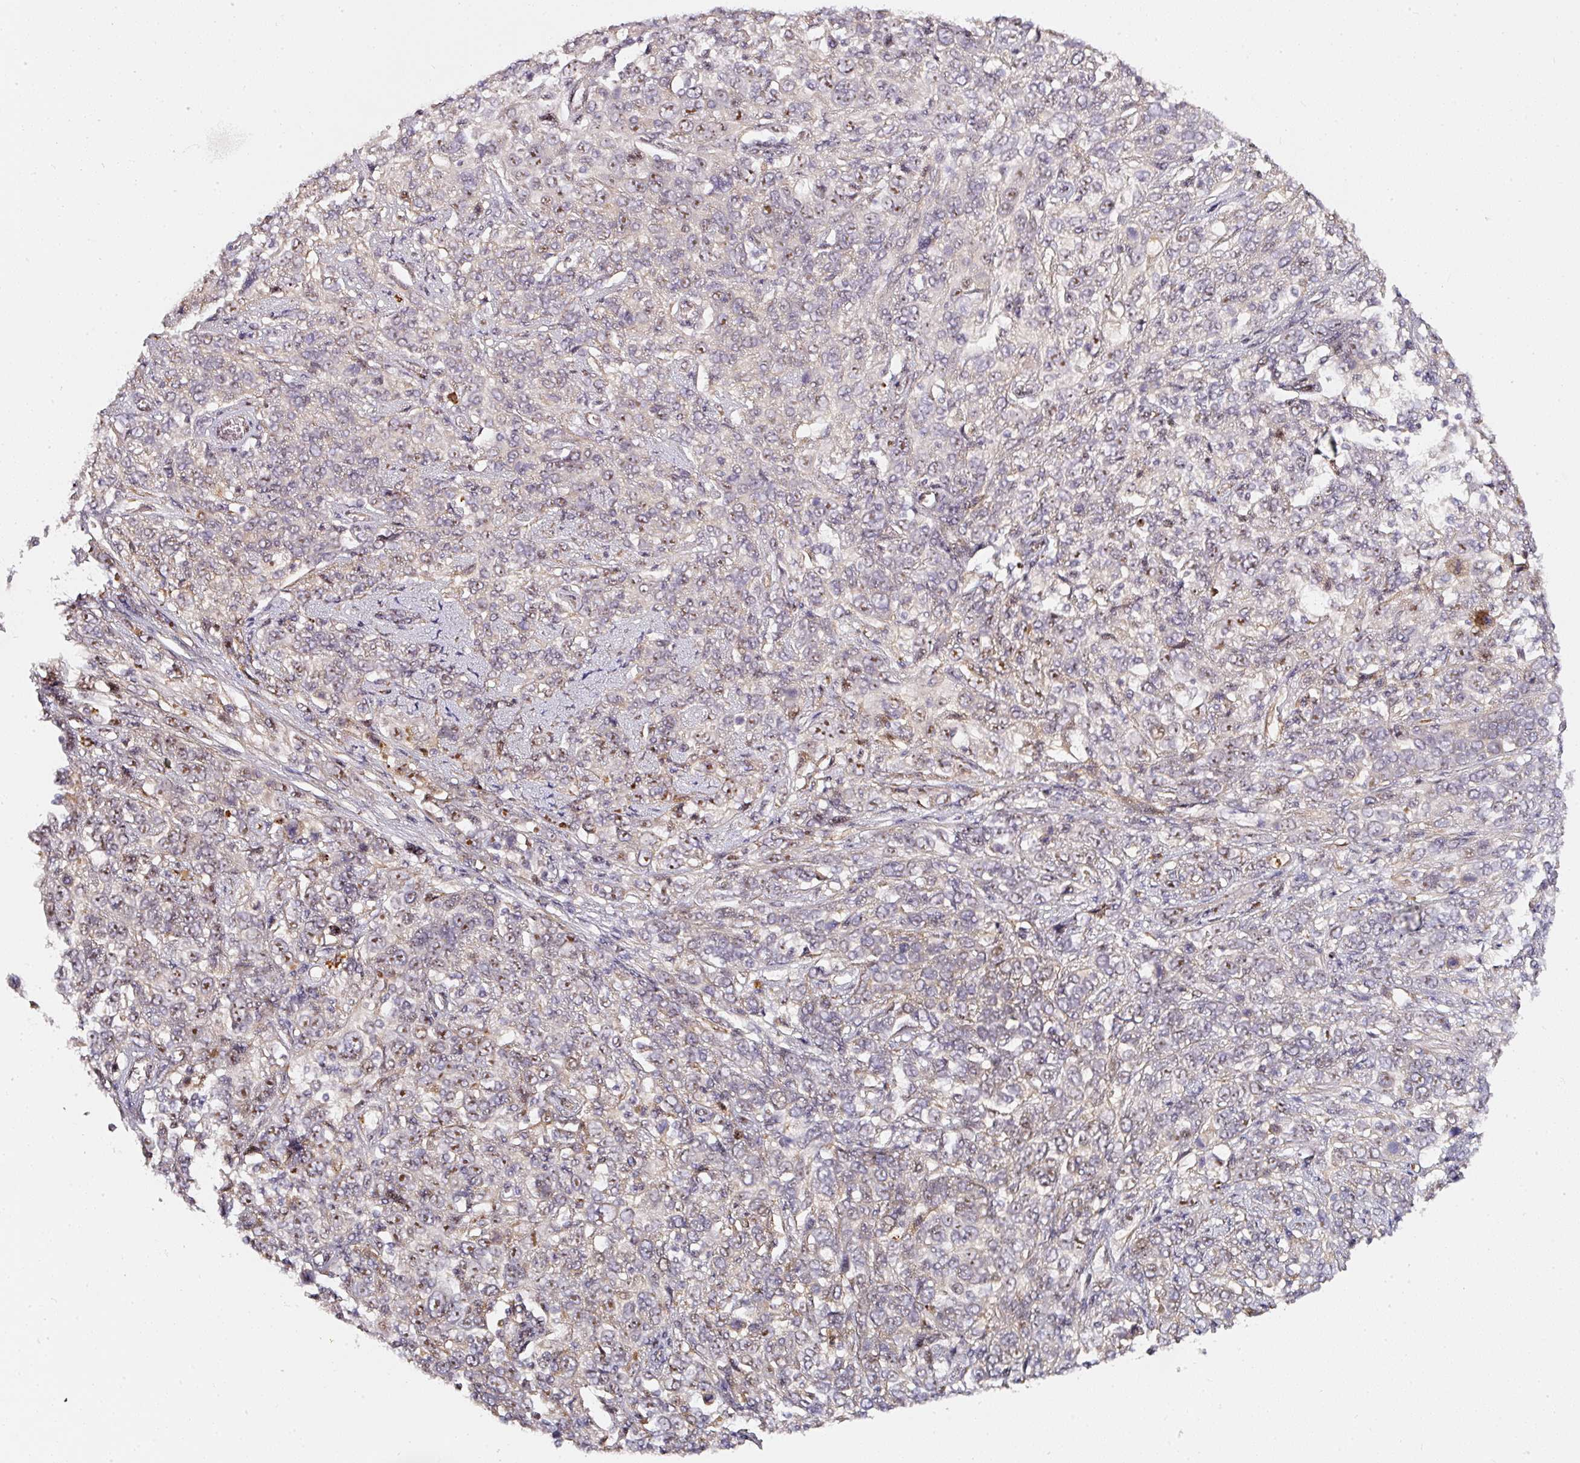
{"staining": {"intensity": "moderate", "quantity": "<25%", "location": "nuclear"}, "tissue": "cervical cancer", "cell_type": "Tumor cells", "image_type": "cancer", "snomed": [{"axis": "morphology", "description": "Squamous cell carcinoma, NOS"}, {"axis": "topography", "description": "Cervix"}], "caption": "Protein expression analysis of cervical squamous cell carcinoma displays moderate nuclear staining in about <25% of tumor cells. The protein is stained brown, and the nuclei are stained in blue (DAB IHC with brightfield microscopy, high magnification).", "gene": "MXRA8", "patient": {"sex": "female", "age": 46}}